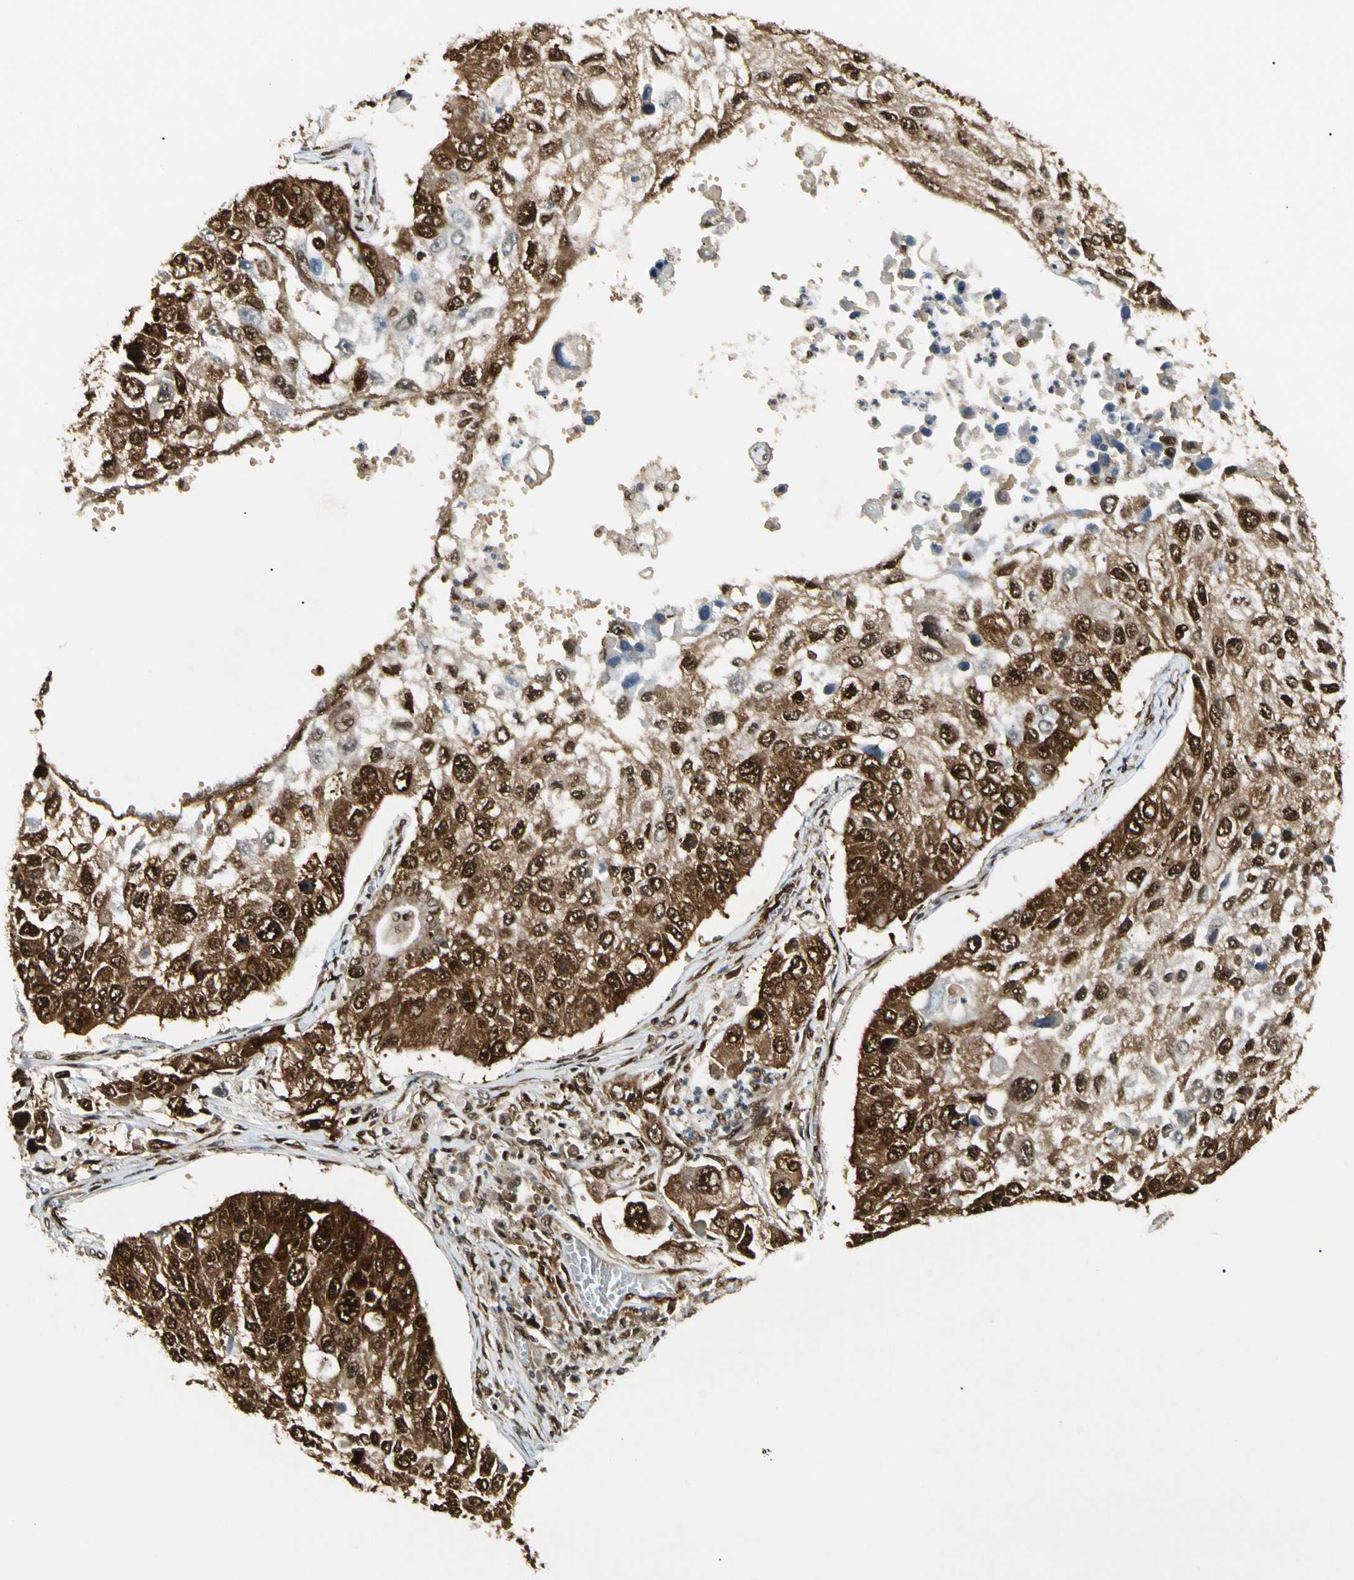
{"staining": {"intensity": "strong", "quantity": ">75%", "location": "cytoplasmic/membranous,nuclear"}, "tissue": "lung cancer", "cell_type": "Tumor cells", "image_type": "cancer", "snomed": [{"axis": "morphology", "description": "Squamous cell carcinoma, NOS"}, {"axis": "topography", "description": "Lung"}], "caption": "A brown stain shows strong cytoplasmic/membranous and nuclear positivity of a protein in human squamous cell carcinoma (lung) tumor cells. (DAB (3,3'-diaminobenzidine) IHC with brightfield microscopy, high magnification).", "gene": "FUS", "patient": {"sex": "male", "age": 71}}